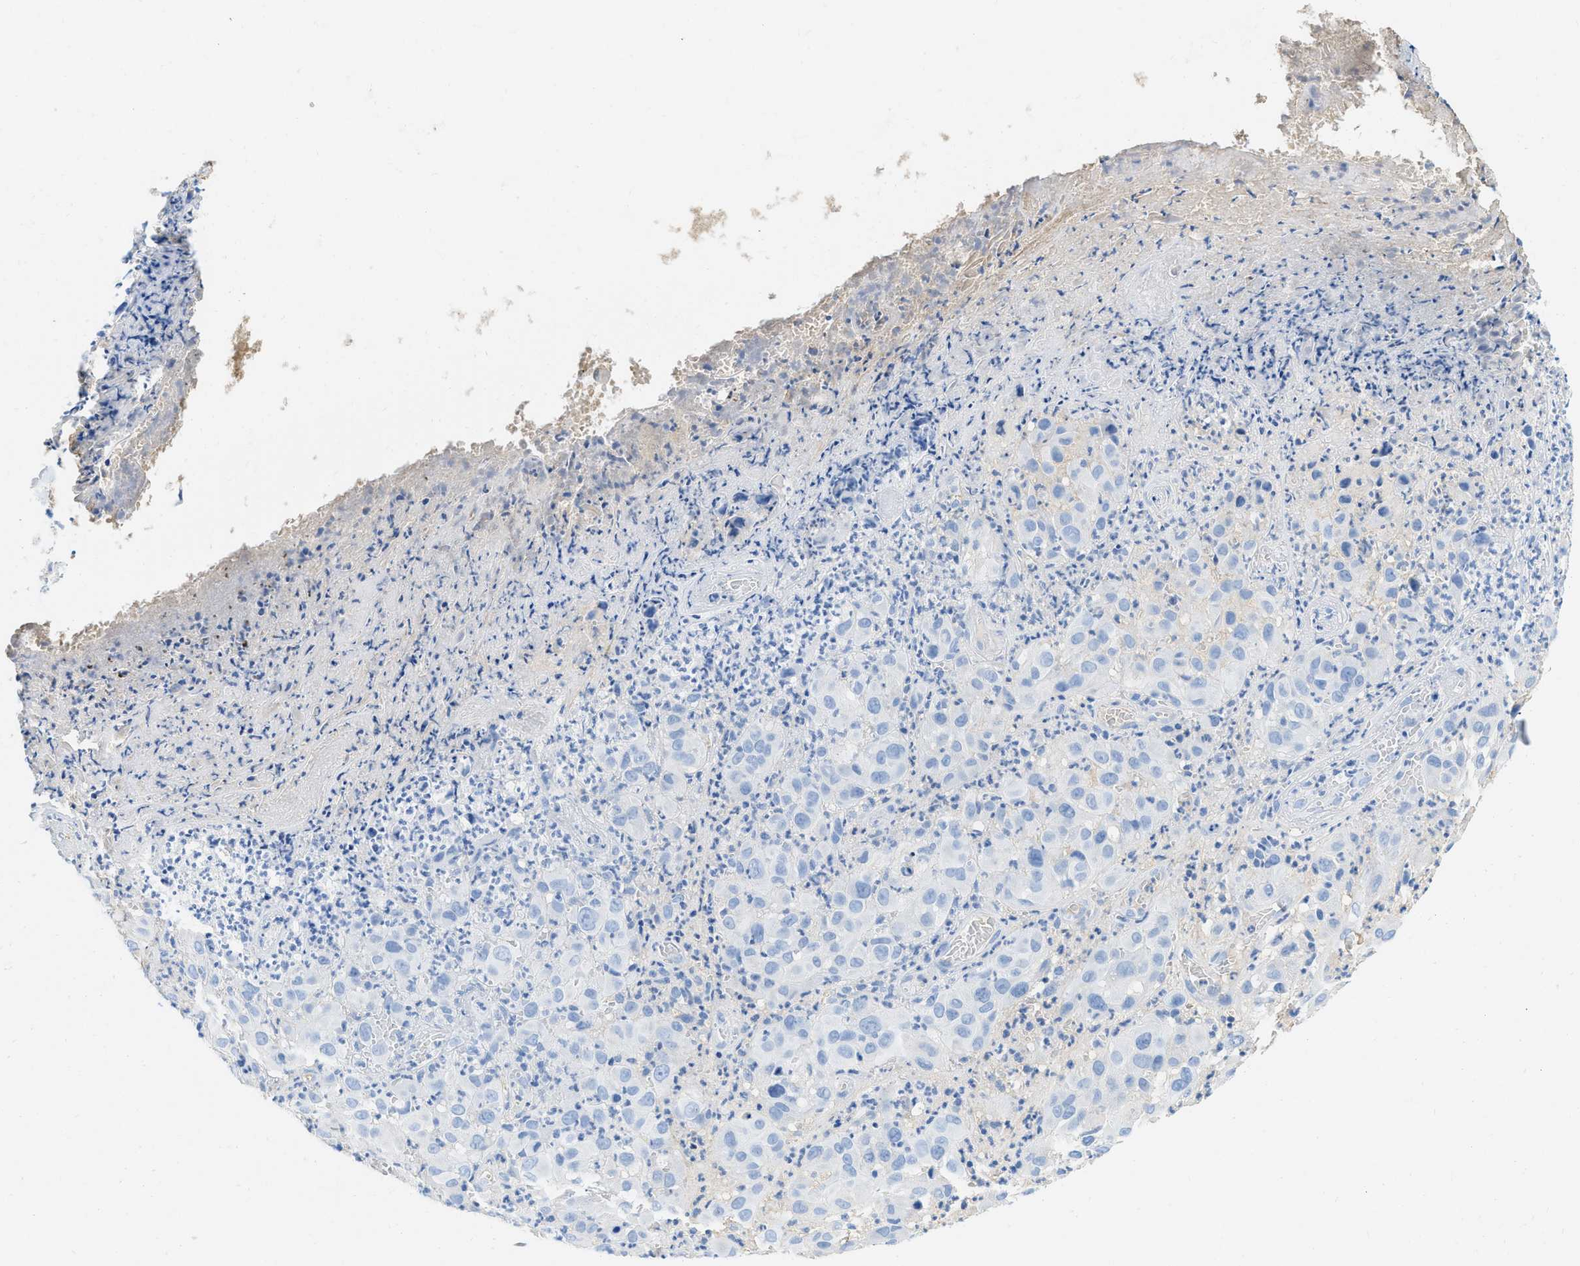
{"staining": {"intensity": "negative", "quantity": "none", "location": "none"}, "tissue": "melanoma", "cell_type": "Tumor cells", "image_type": "cancer", "snomed": [{"axis": "morphology", "description": "Malignant melanoma, NOS"}, {"axis": "topography", "description": "Skin"}], "caption": "IHC micrograph of melanoma stained for a protein (brown), which displays no positivity in tumor cells.", "gene": "COL3A1", "patient": {"sex": "female", "age": 21}}